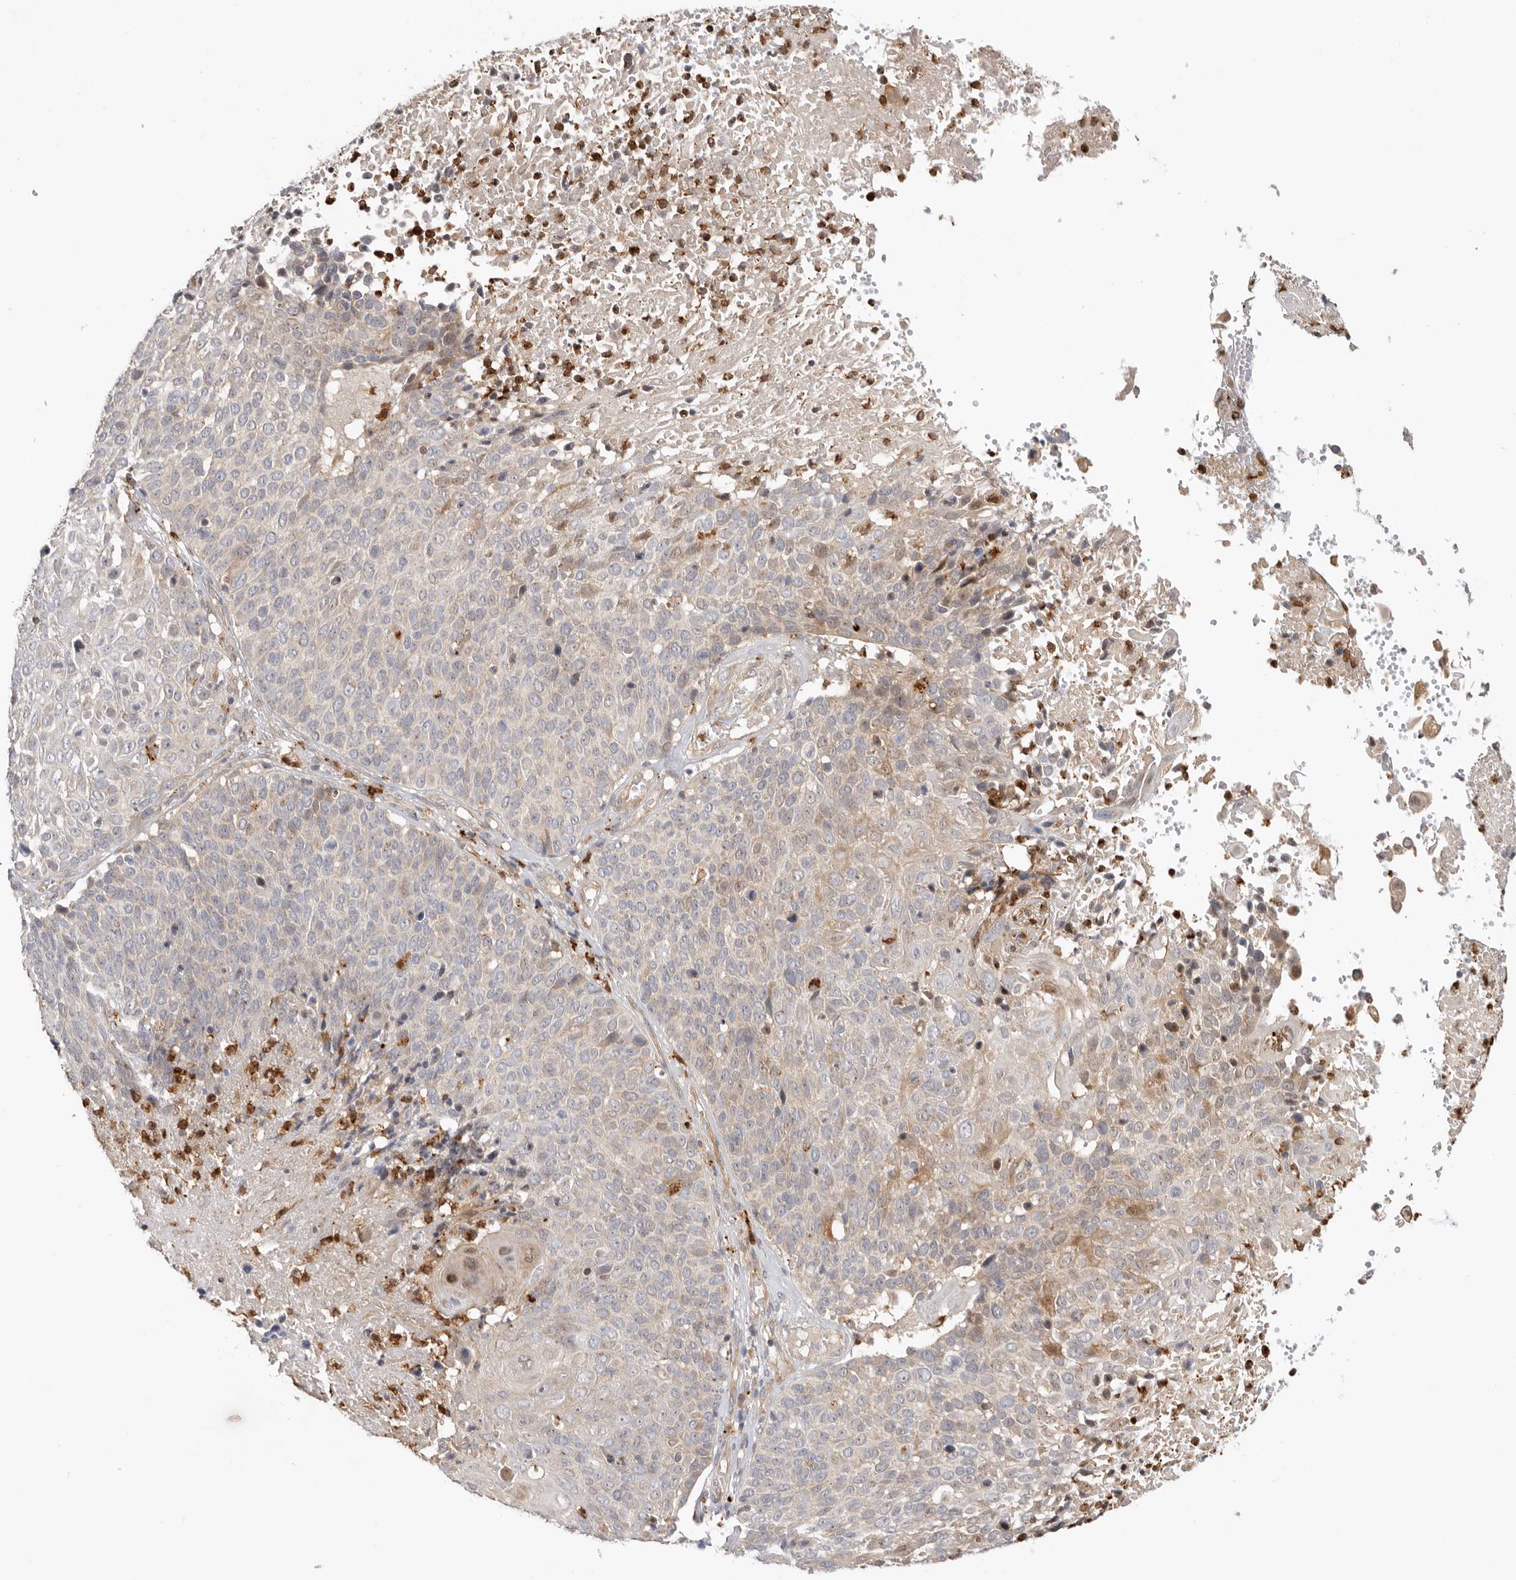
{"staining": {"intensity": "weak", "quantity": "<25%", "location": "cytoplasmic/membranous"}, "tissue": "cervical cancer", "cell_type": "Tumor cells", "image_type": "cancer", "snomed": [{"axis": "morphology", "description": "Squamous cell carcinoma, NOS"}, {"axis": "topography", "description": "Cervix"}], "caption": "The micrograph reveals no significant expression in tumor cells of cervical cancer (squamous cell carcinoma).", "gene": "GNE", "patient": {"sex": "female", "age": 74}}